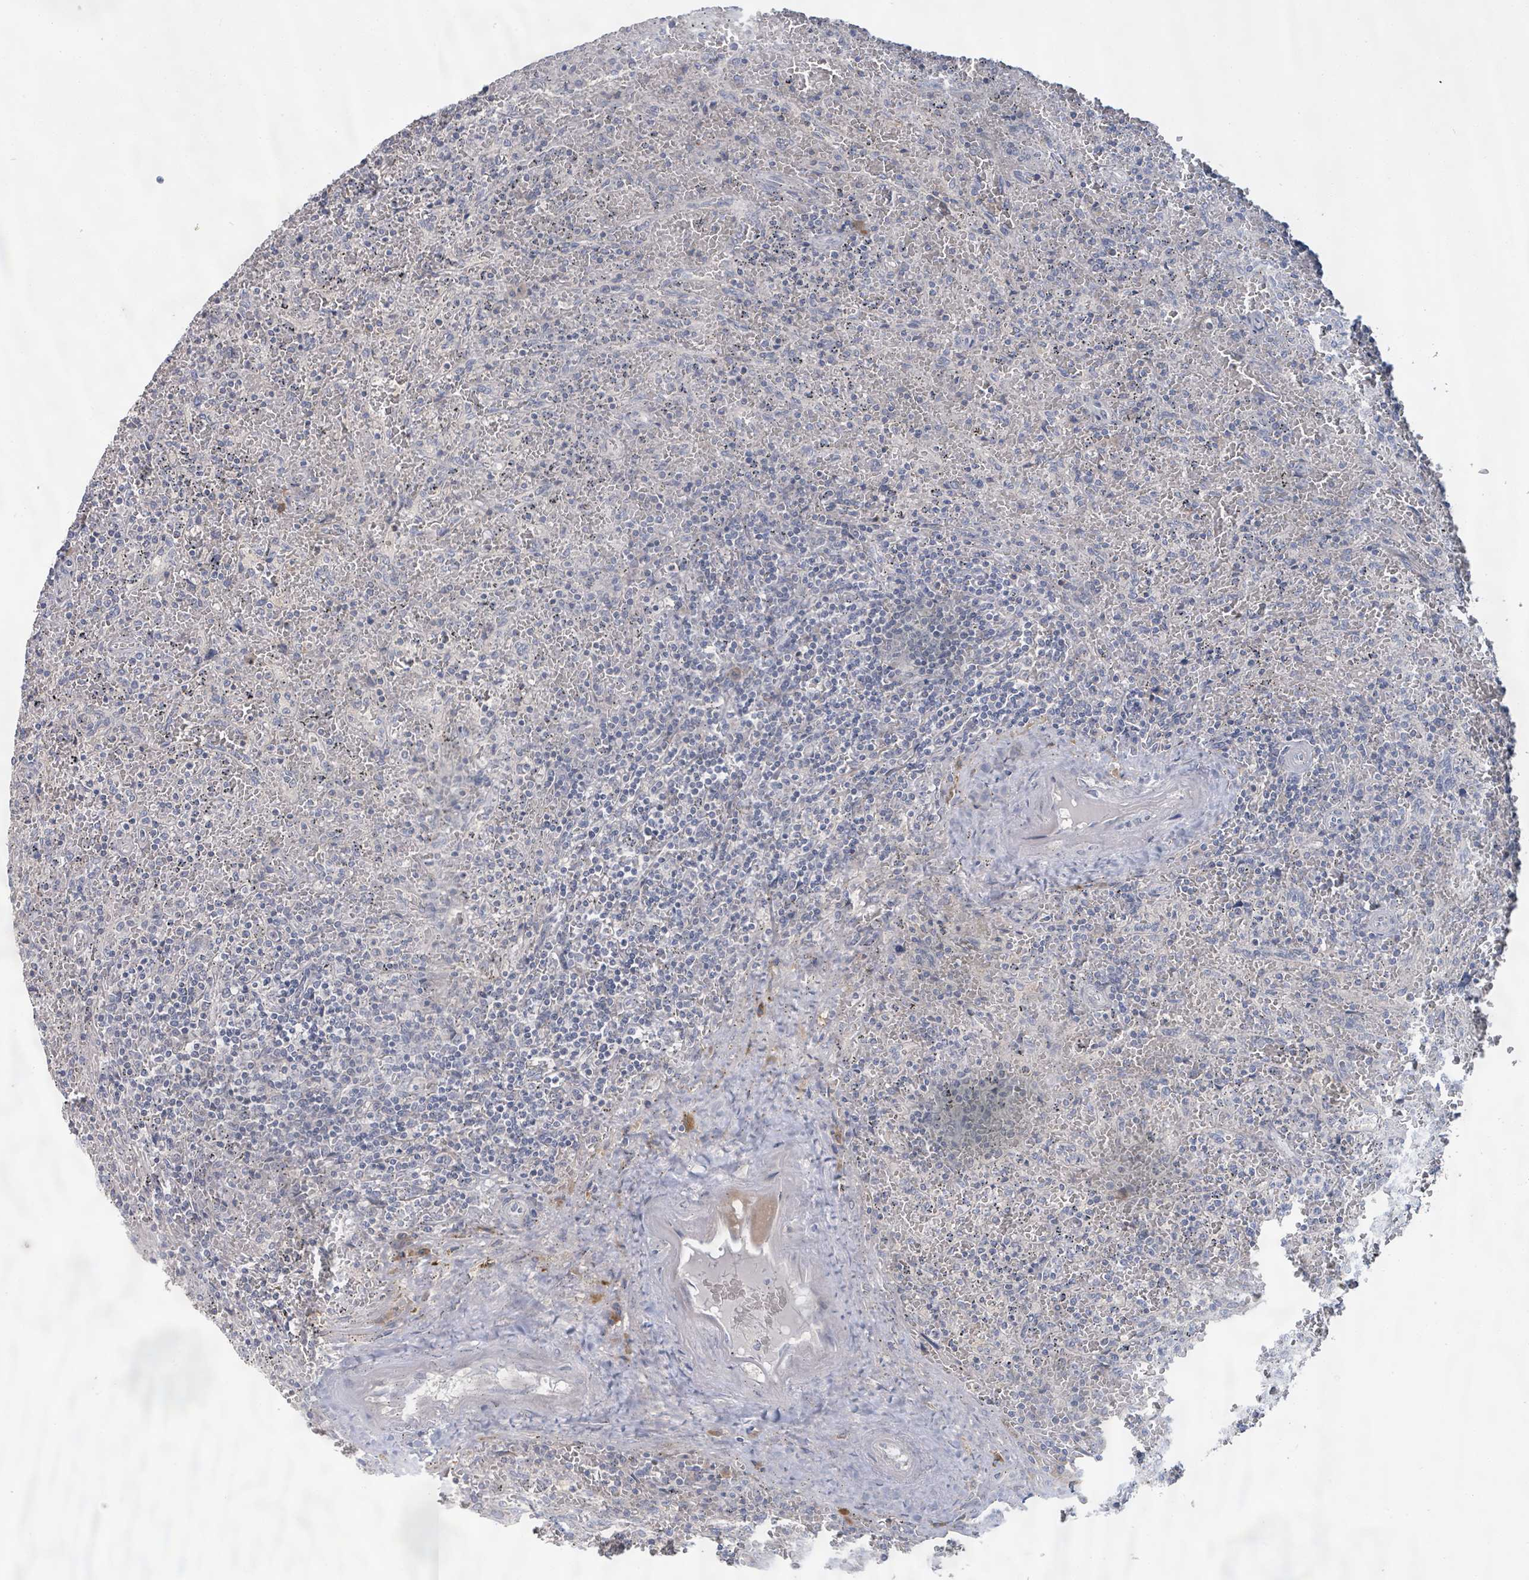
{"staining": {"intensity": "negative", "quantity": "none", "location": "none"}, "tissue": "lymphoma", "cell_type": "Tumor cells", "image_type": "cancer", "snomed": [{"axis": "morphology", "description": "Malignant lymphoma, non-Hodgkin's type, Low grade"}, {"axis": "topography", "description": "Spleen"}], "caption": "Immunohistochemistry (IHC) micrograph of neoplastic tissue: human malignant lymphoma, non-Hodgkin's type (low-grade) stained with DAB (3,3'-diaminobenzidine) reveals no significant protein positivity in tumor cells. Brightfield microscopy of immunohistochemistry stained with DAB (brown) and hematoxylin (blue), captured at high magnification.", "gene": "KCNS2", "patient": {"sex": "female", "age": 64}}